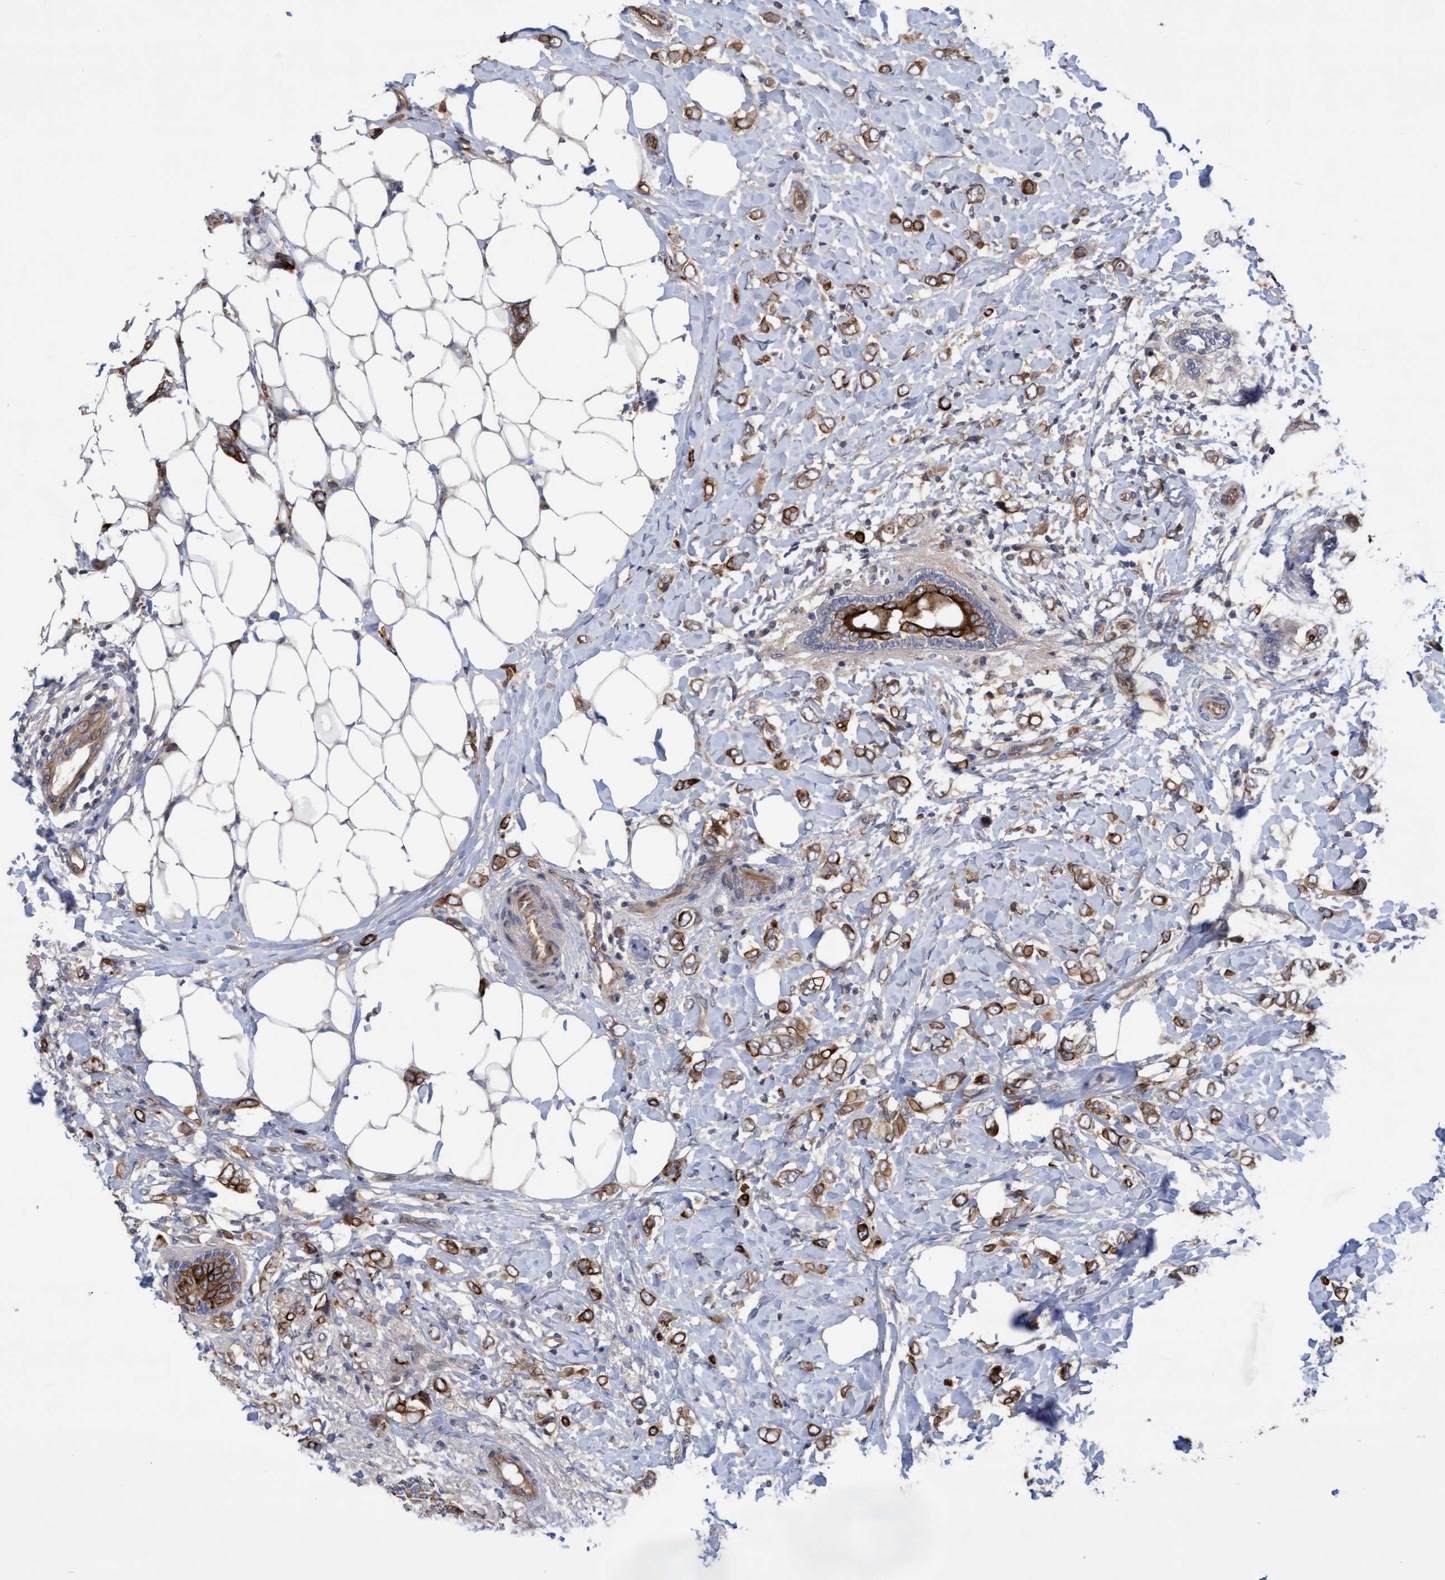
{"staining": {"intensity": "moderate", "quantity": ">75%", "location": "cytoplasmic/membranous"}, "tissue": "breast cancer", "cell_type": "Tumor cells", "image_type": "cancer", "snomed": [{"axis": "morphology", "description": "Normal tissue, NOS"}, {"axis": "morphology", "description": "Lobular carcinoma"}, {"axis": "topography", "description": "Breast"}], "caption": "An immunohistochemistry image of neoplastic tissue is shown. Protein staining in brown highlights moderate cytoplasmic/membranous positivity in lobular carcinoma (breast) within tumor cells.", "gene": "COBL", "patient": {"sex": "female", "age": 47}}